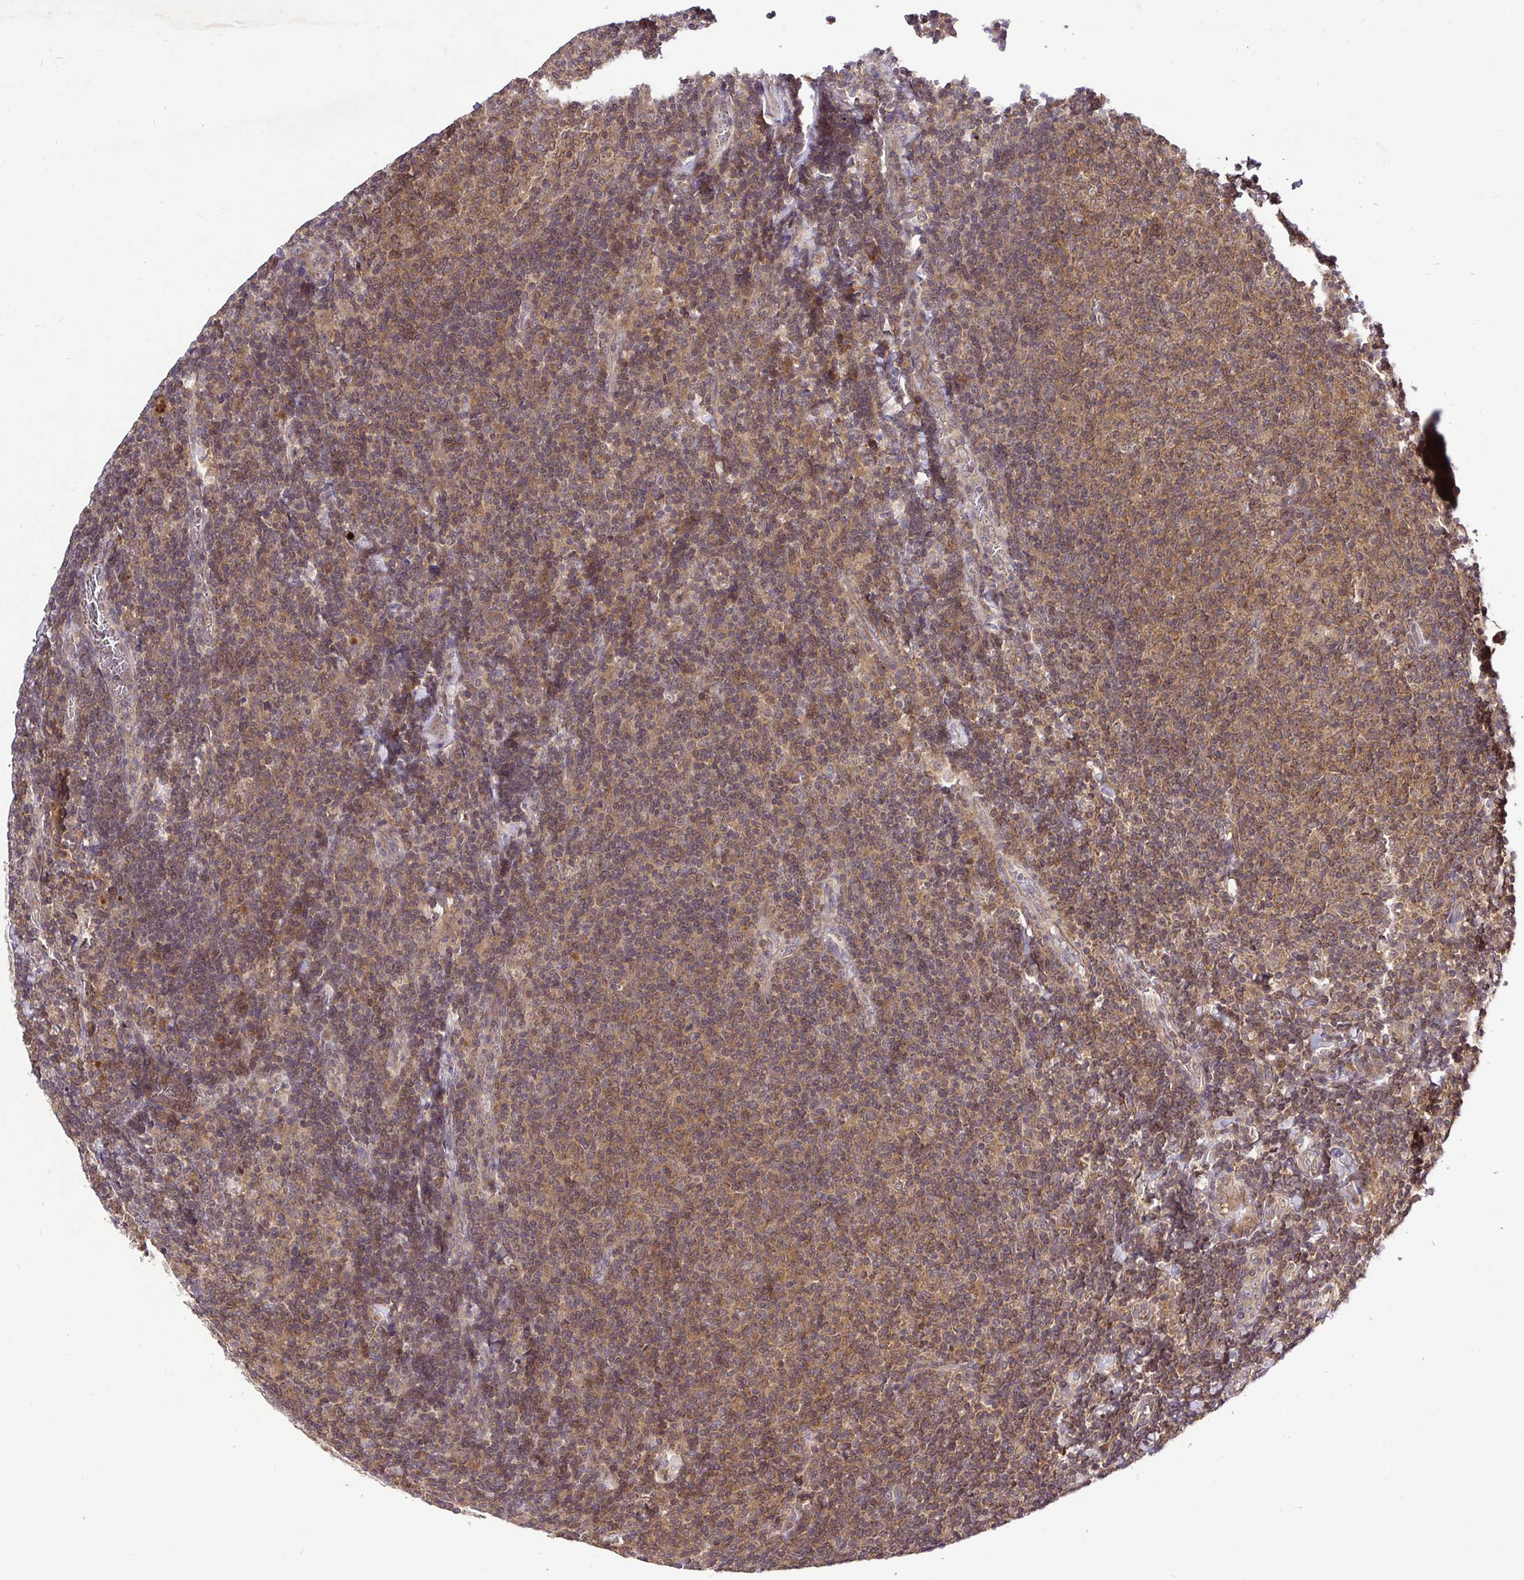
{"staining": {"intensity": "moderate", "quantity": ">75%", "location": "cytoplasmic/membranous,nuclear"}, "tissue": "lymphoma", "cell_type": "Tumor cells", "image_type": "cancer", "snomed": [{"axis": "morphology", "description": "Malignant lymphoma, non-Hodgkin's type, Low grade"}, {"axis": "topography", "description": "Lymph node"}], "caption": "Malignant lymphoma, non-Hodgkin's type (low-grade) tissue reveals moderate cytoplasmic/membranous and nuclear staining in about >75% of tumor cells, visualized by immunohistochemistry. (brown staining indicates protein expression, while blue staining denotes nuclei).", "gene": "UBE2M", "patient": {"sex": "male", "age": 52}}